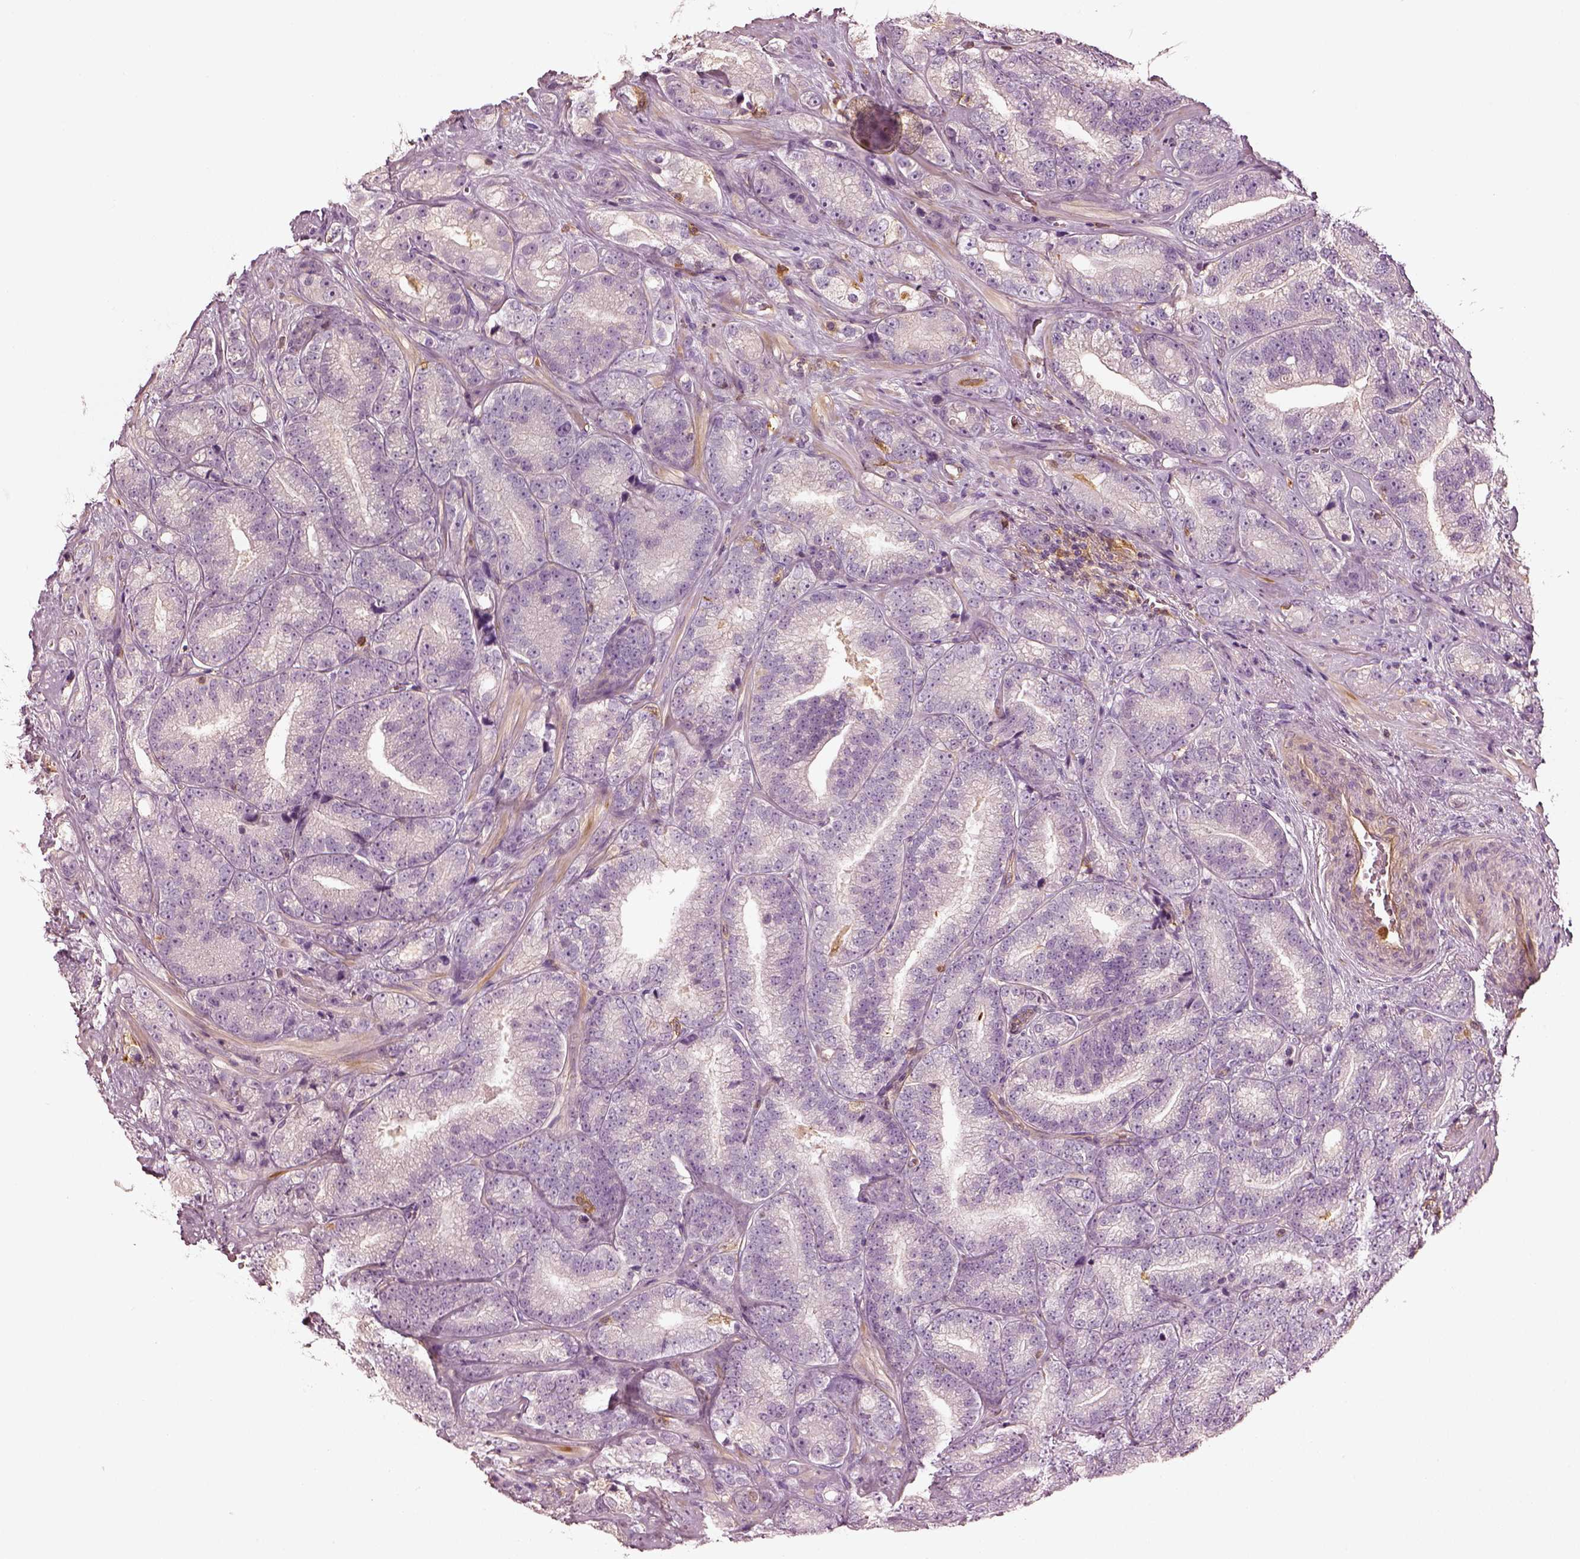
{"staining": {"intensity": "negative", "quantity": "none", "location": "none"}, "tissue": "prostate cancer", "cell_type": "Tumor cells", "image_type": "cancer", "snomed": [{"axis": "morphology", "description": "Adenocarcinoma, NOS"}, {"axis": "topography", "description": "Prostate"}], "caption": "The photomicrograph displays no staining of tumor cells in adenocarcinoma (prostate). Nuclei are stained in blue.", "gene": "ZYX", "patient": {"sex": "male", "age": 63}}